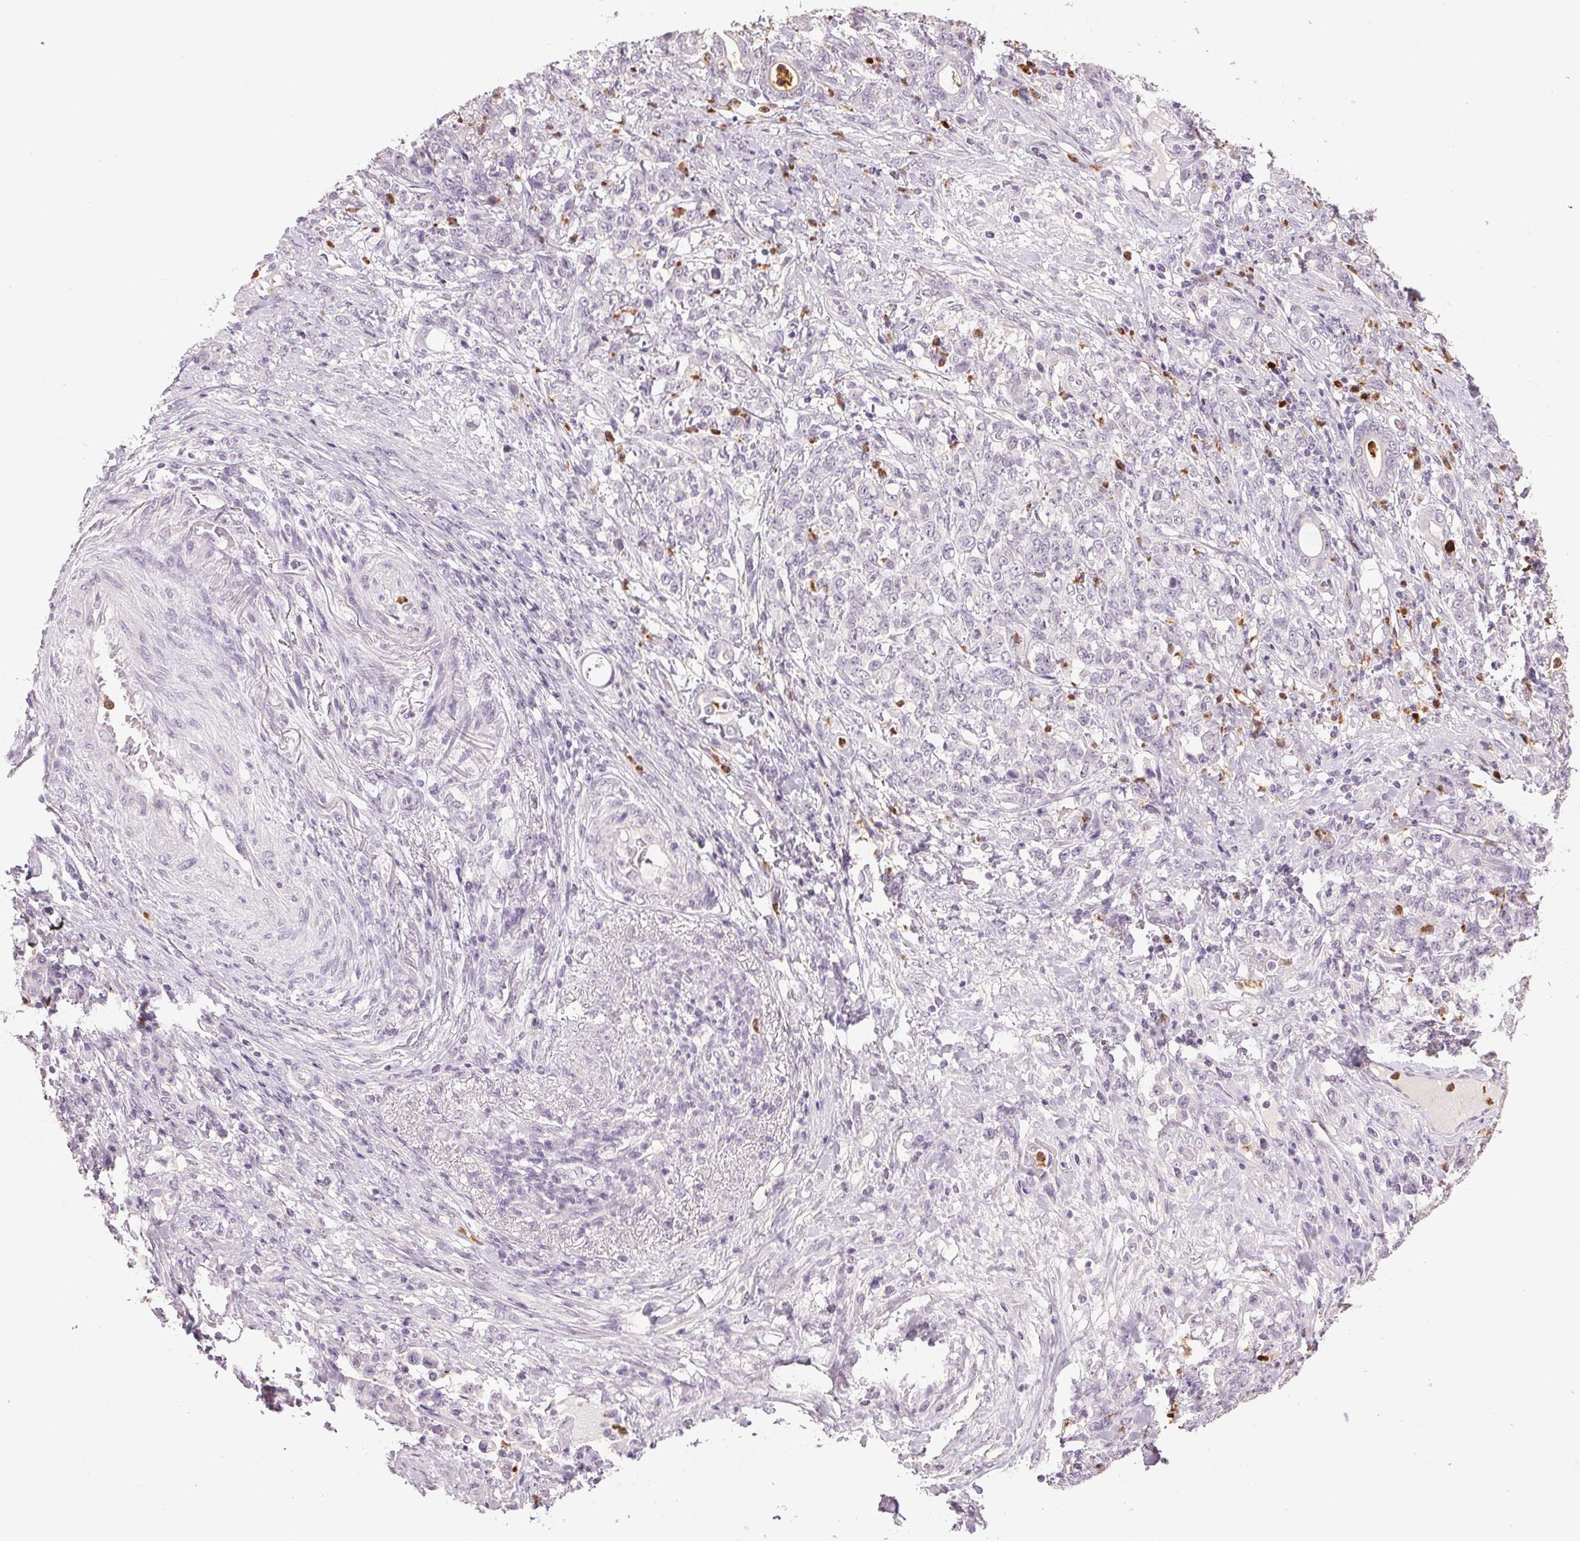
{"staining": {"intensity": "negative", "quantity": "none", "location": "none"}, "tissue": "stomach cancer", "cell_type": "Tumor cells", "image_type": "cancer", "snomed": [{"axis": "morphology", "description": "Adenocarcinoma, NOS"}, {"axis": "topography", "description": "Stomach"}], "caption": "Human stomach cancer (adenocarcinoma) stained for a protein using immunohistochemistry exhibits no staining in tumor cells.", "gene": "LTF", "patient": {"sex": "female", "age": 79}}